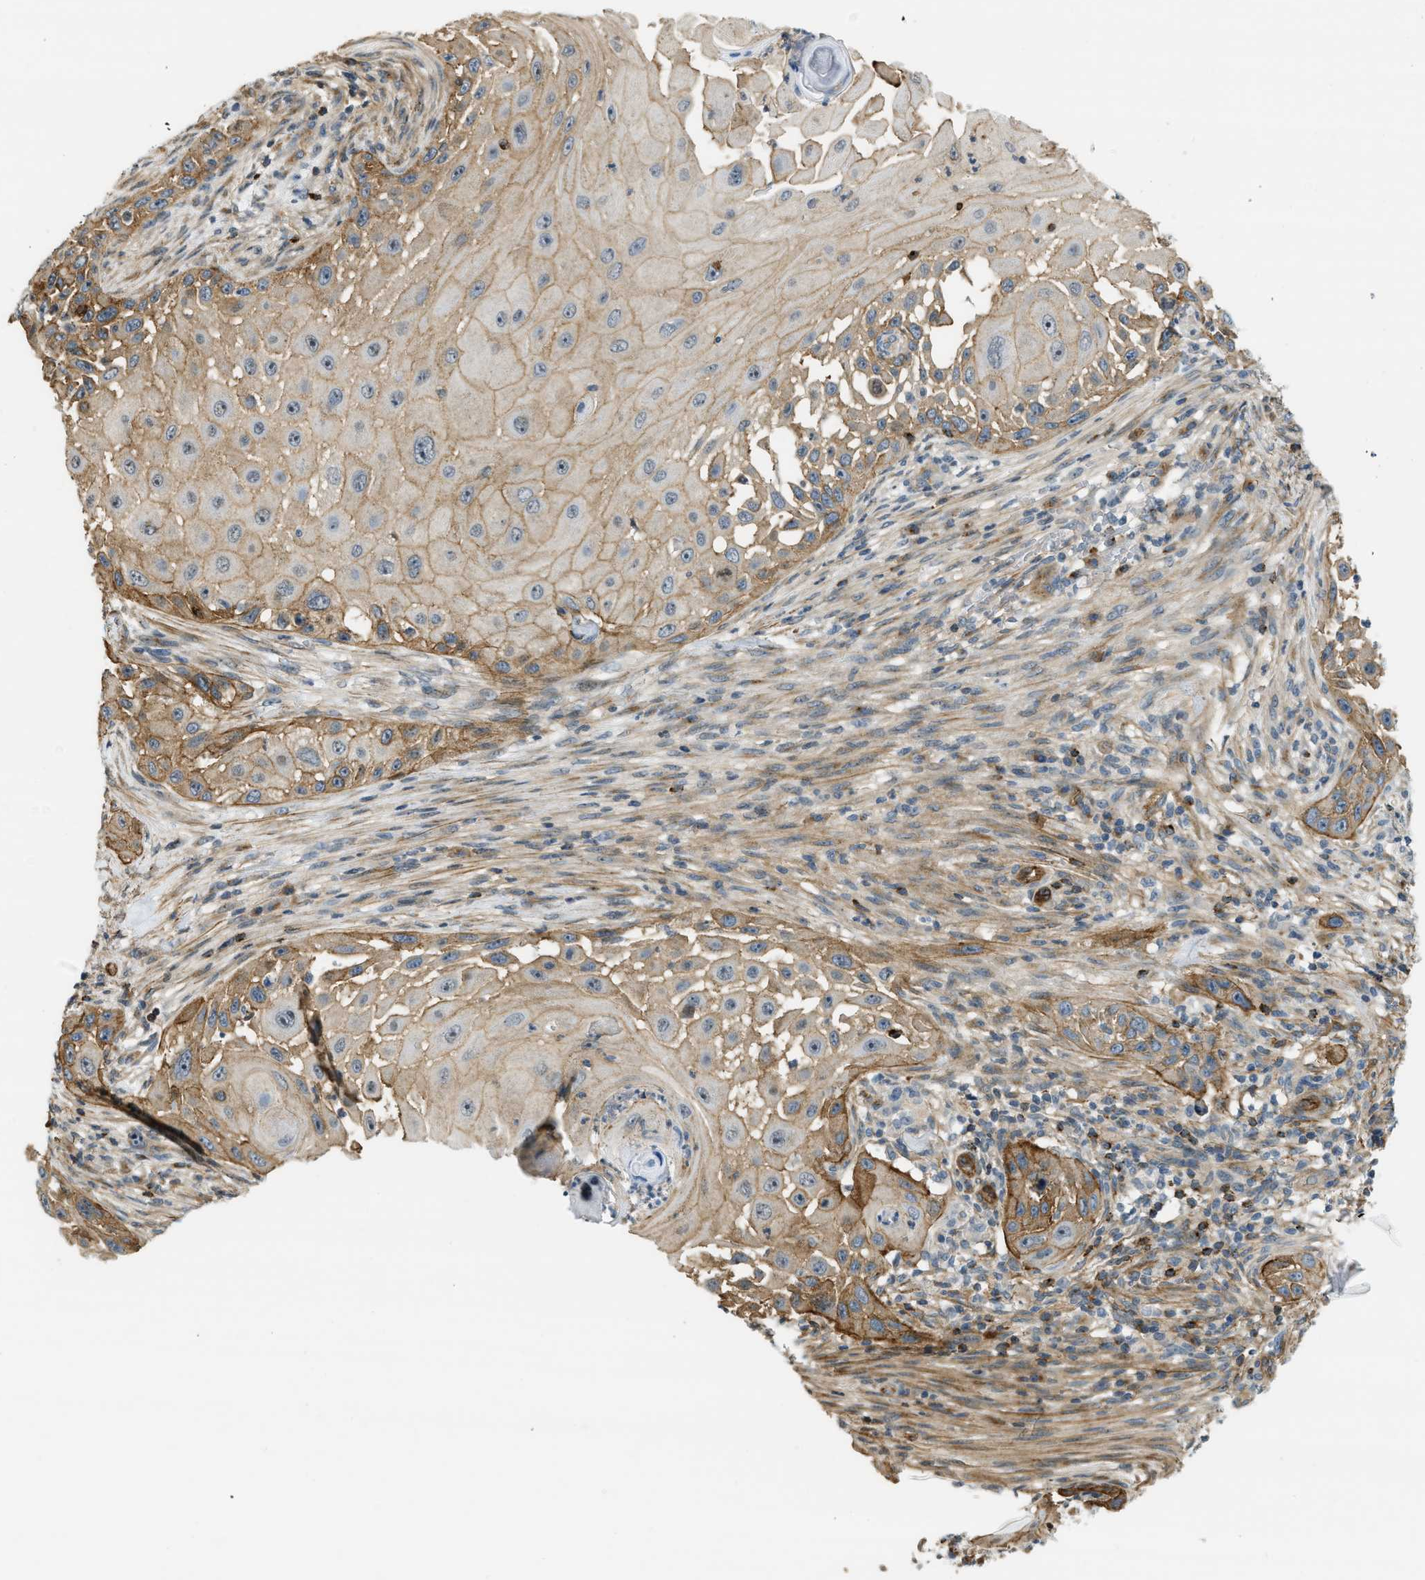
{"staining": {"intensity": "moderate", "quantity": ">75%", "location": "cytoplasmic/membranous"}, "tissue": "skin cancer", "cell_type": "Tumor cells", "image_type": "cancer", "snomed": [{"axis": "morphology", "description": "Squamous cell carcinoma, NOS"}, {"axis": "topography", "description": "Skin"}], "caption": "IHC photomicrograph of neoplastic tissue: skin cancer stained using IHC shows medium levels of moderate protein expression localized specifically in the cytoplasmic/membranous of tumor cells, appearing as a cytoplasmic/membranous brown color.", "gene": "KIAA1671", "patient": {"sex": "female", "age": 44}}